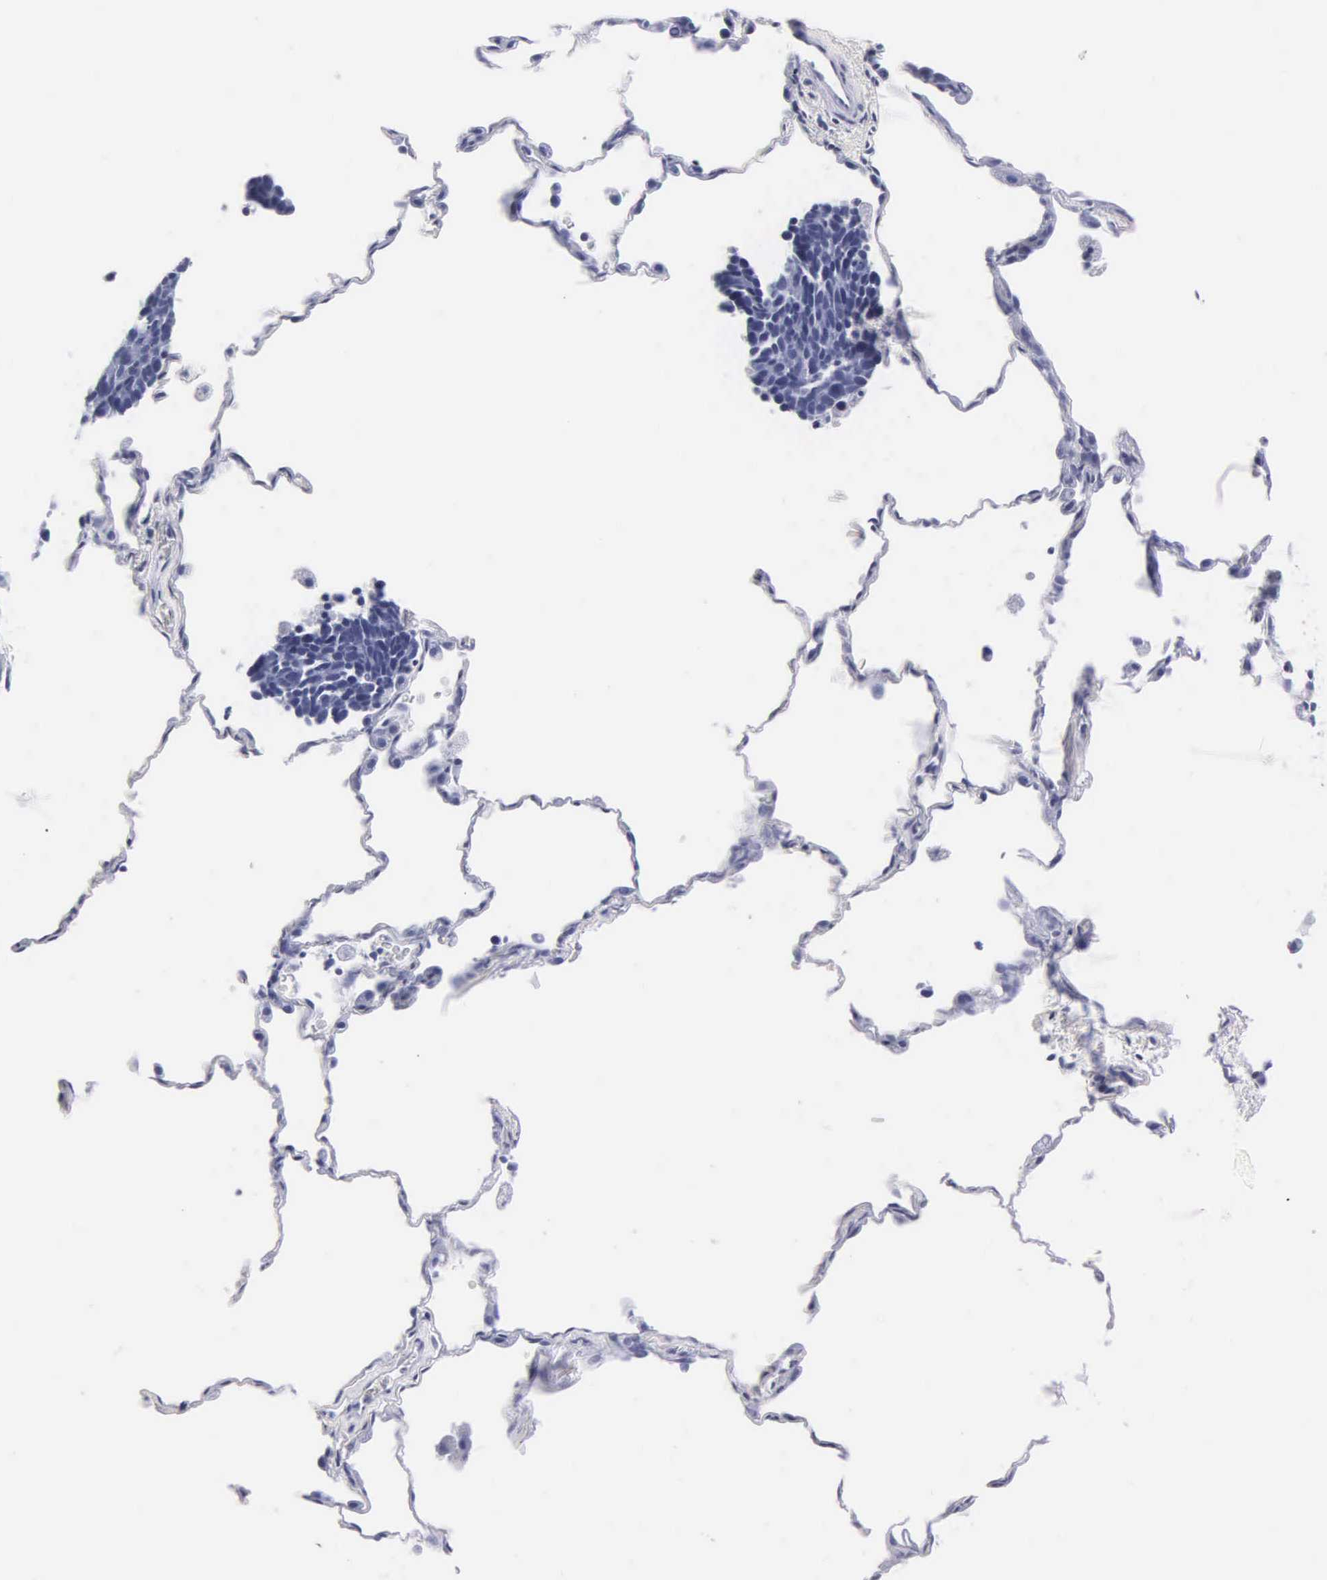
{"staining": {"intensity": "negative", "quantity": "none", "location": "none"}, "tissue": "lung cancer", "cell_type": "Tumor cells", "image_type": "cancer", "snomed": [{"axis": "morphology", "description": "Neoplasm, malignant, NOS"}, {"axis": "topography", "description": "Lung"}], "caption": "Photomicrograph shows no protein positivity in tumor cells of malignant neoplasm (lung) tissue.", "gene": "MB", "patient": {"sex": "female", "age": 75}}